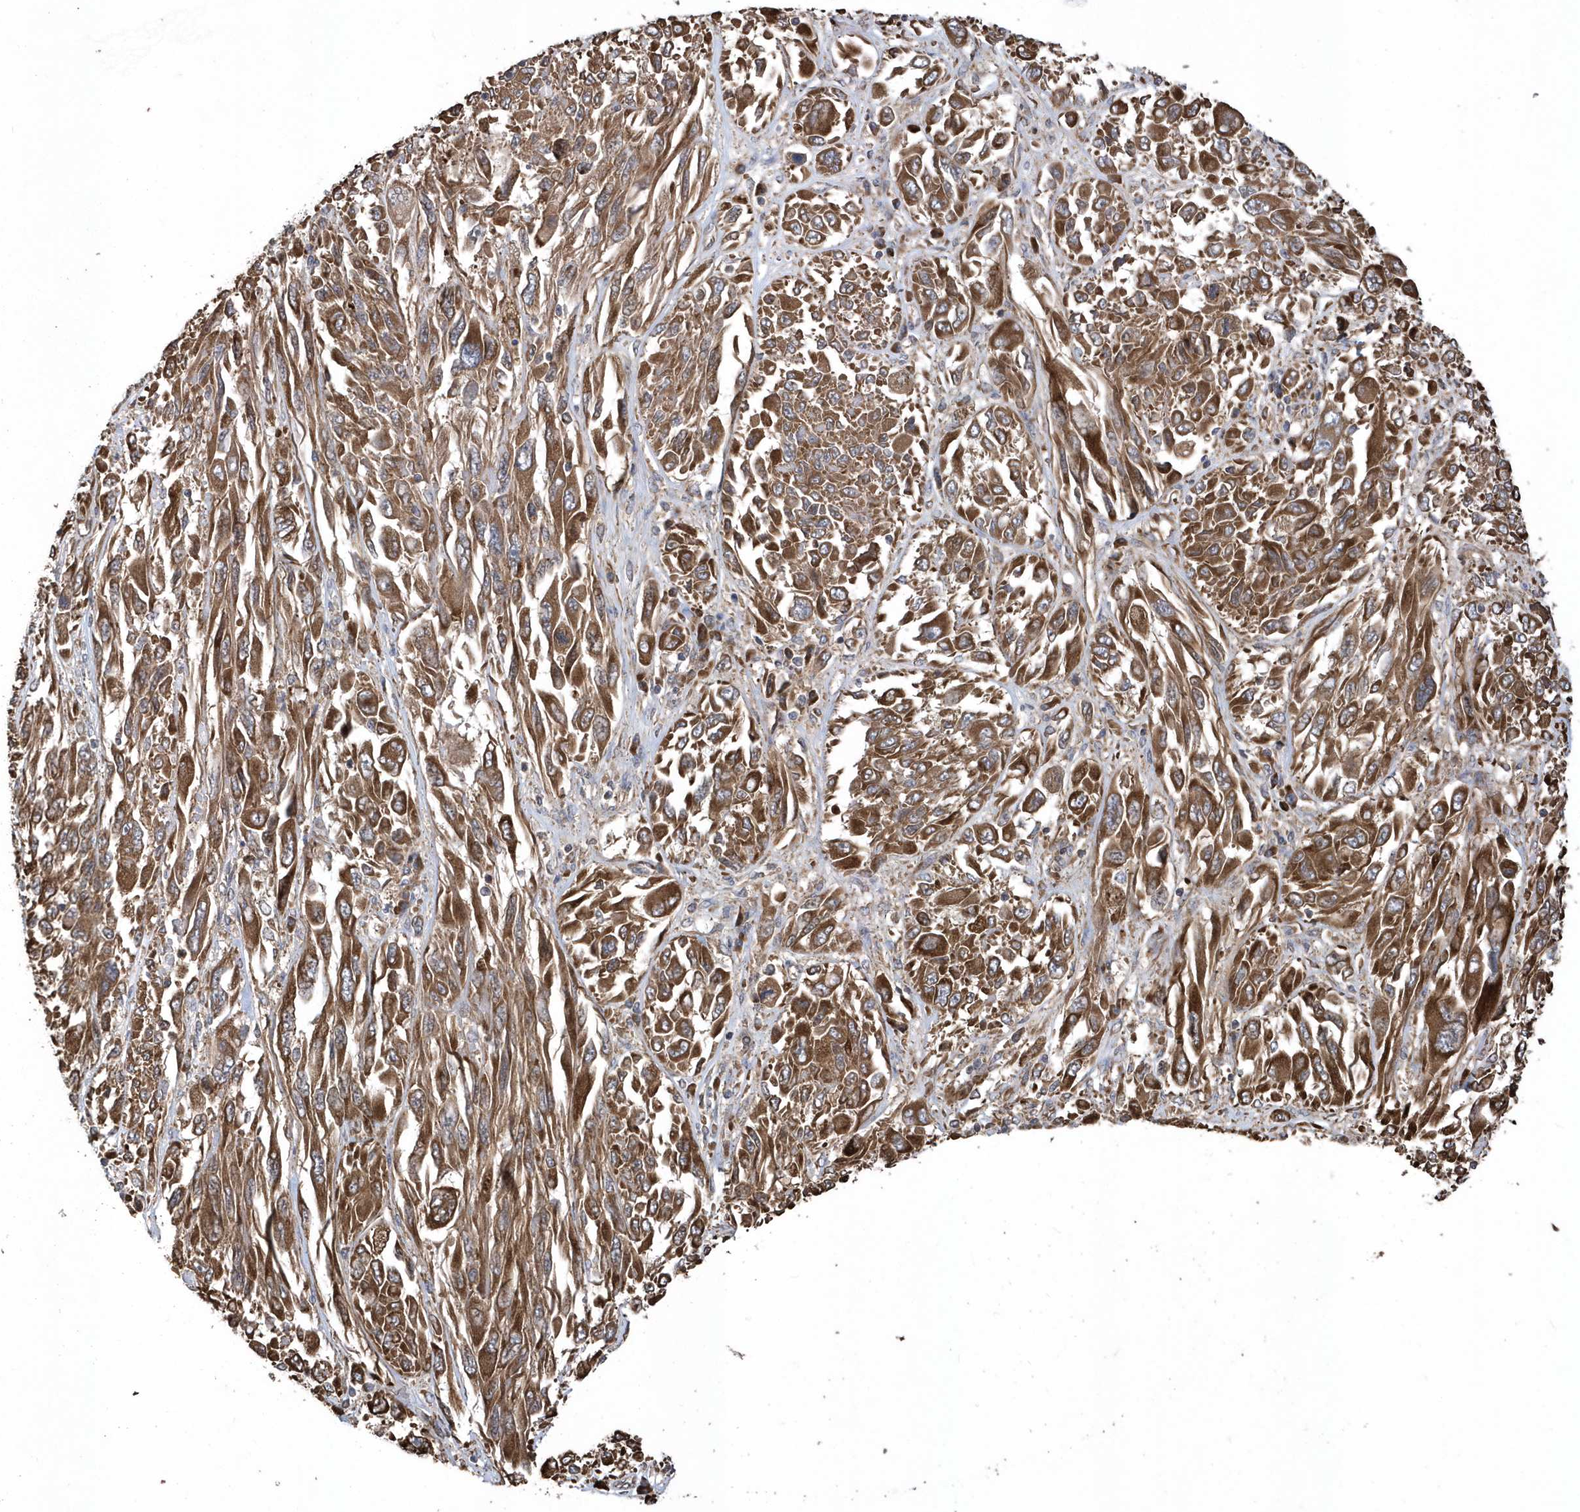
{"staining": {"intensity": "strong", "quantity": ">75%", "location": "cytoplasmic/membranous"}, "tissue": "melanoma", "cell_type": "Tumor cells", "image_type": "cancer", "snomed": [{"axis": "morphology", "description": "Malignant melanoma, NOS"}, {"axis": "topography", "description": "Skin"}], "caption": "Tumor cells exhibit high levels of strong cytoplasmic/membranous expression in about >75% of cells in melanoma.", "gene": "WASHC5", "patient": {"sex": "female", "age": 91}}